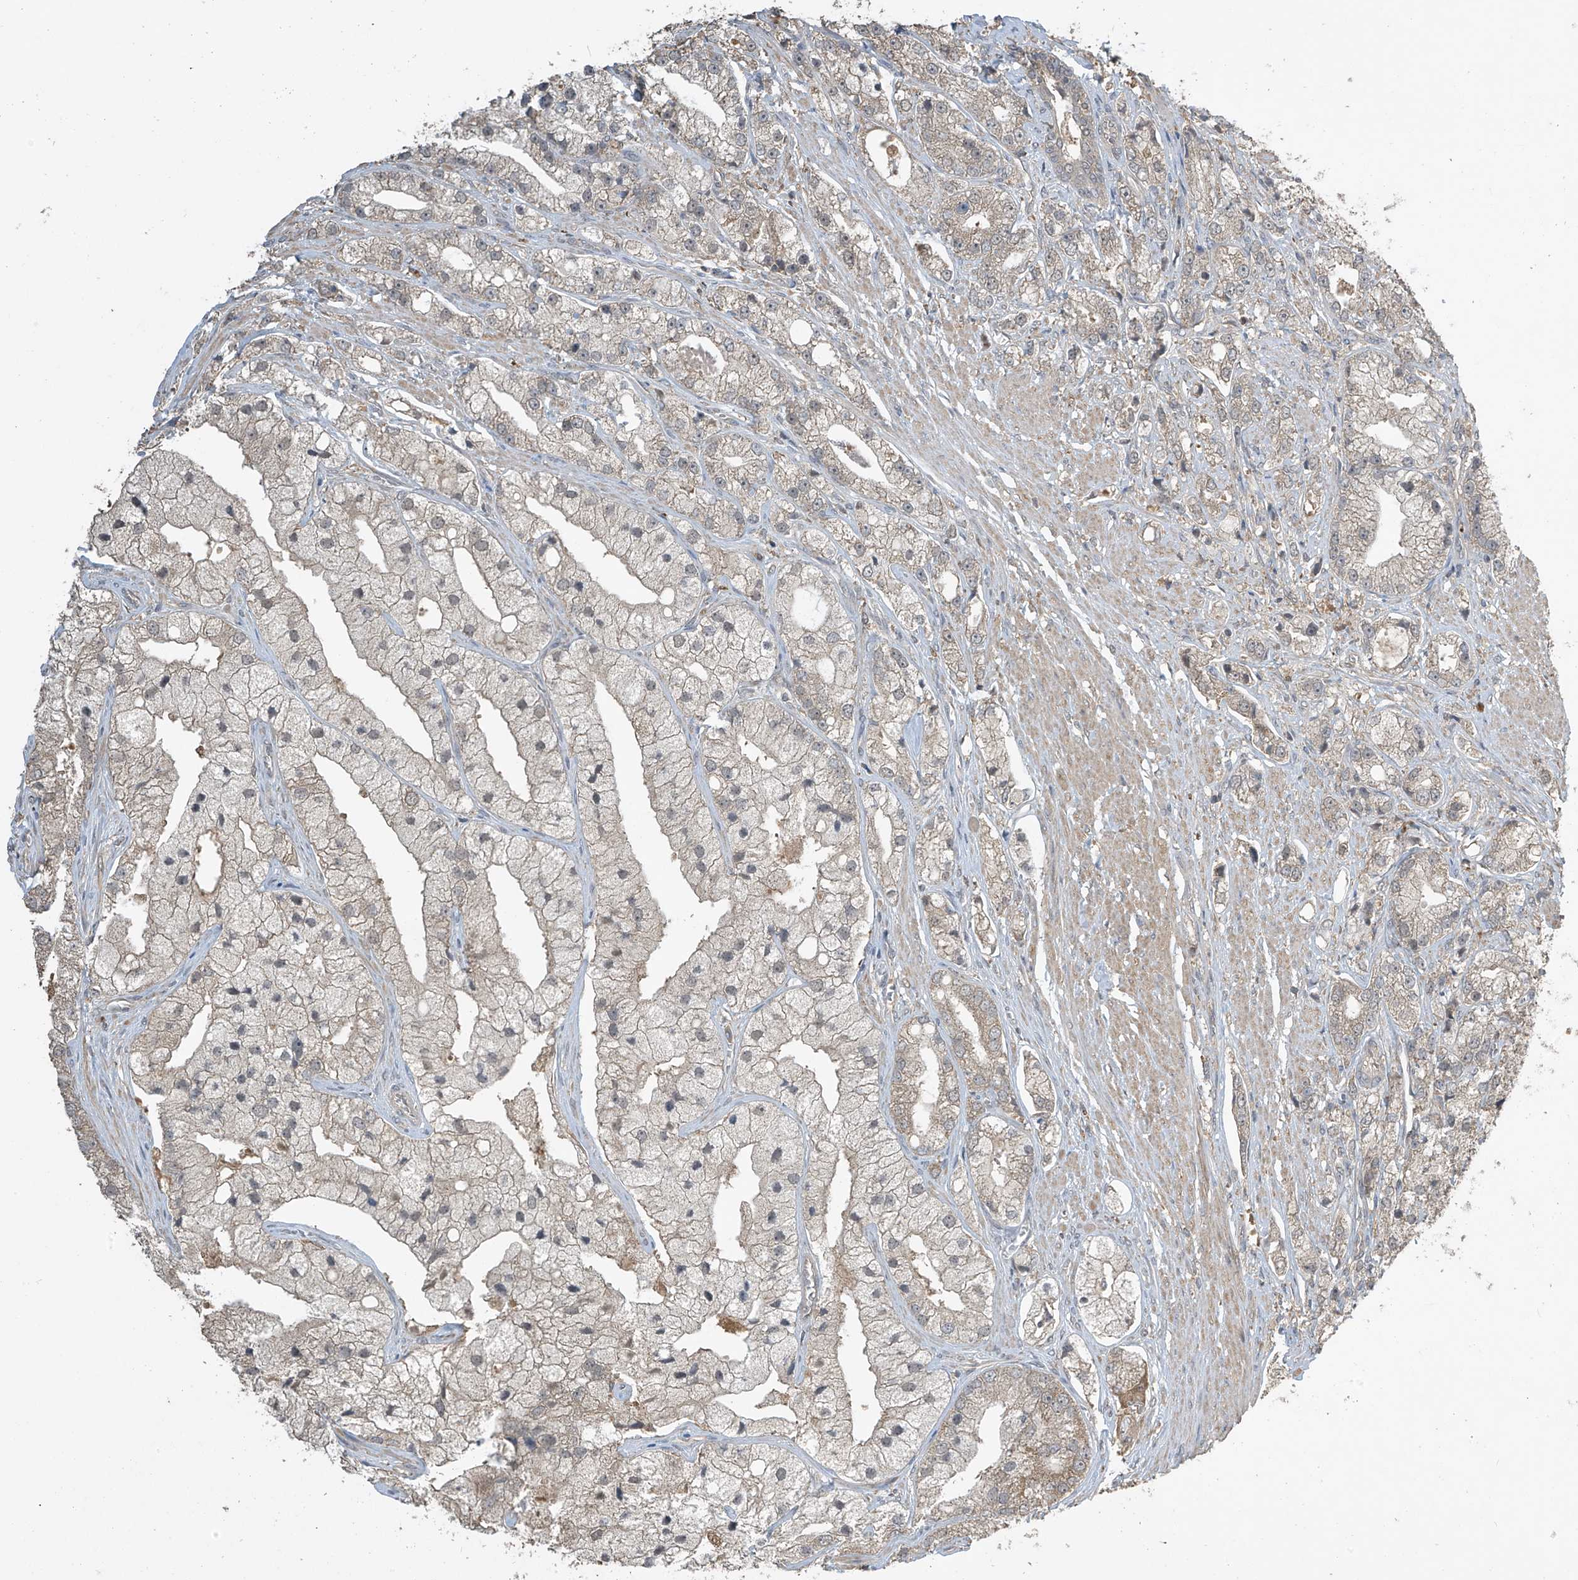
{"staining": {"intensity": "weak", "quantity": "<25%", "location": "cytoplasmic/membranous"}, "tissue": "prostate cancer", "cell_type": "Tumor cells", "image_type": "cancer", "snomed": [{"axis": "morphology", "description": "Adenocarcinoma, High grade"}, {"axis": "topography", "description": "Prostate"}], "caption": "A histopathology image of human prostate cancer is negative for staining in tumor cells.", "gene": "SLFN14", "patient": {"sex": "male", "age": 50}}